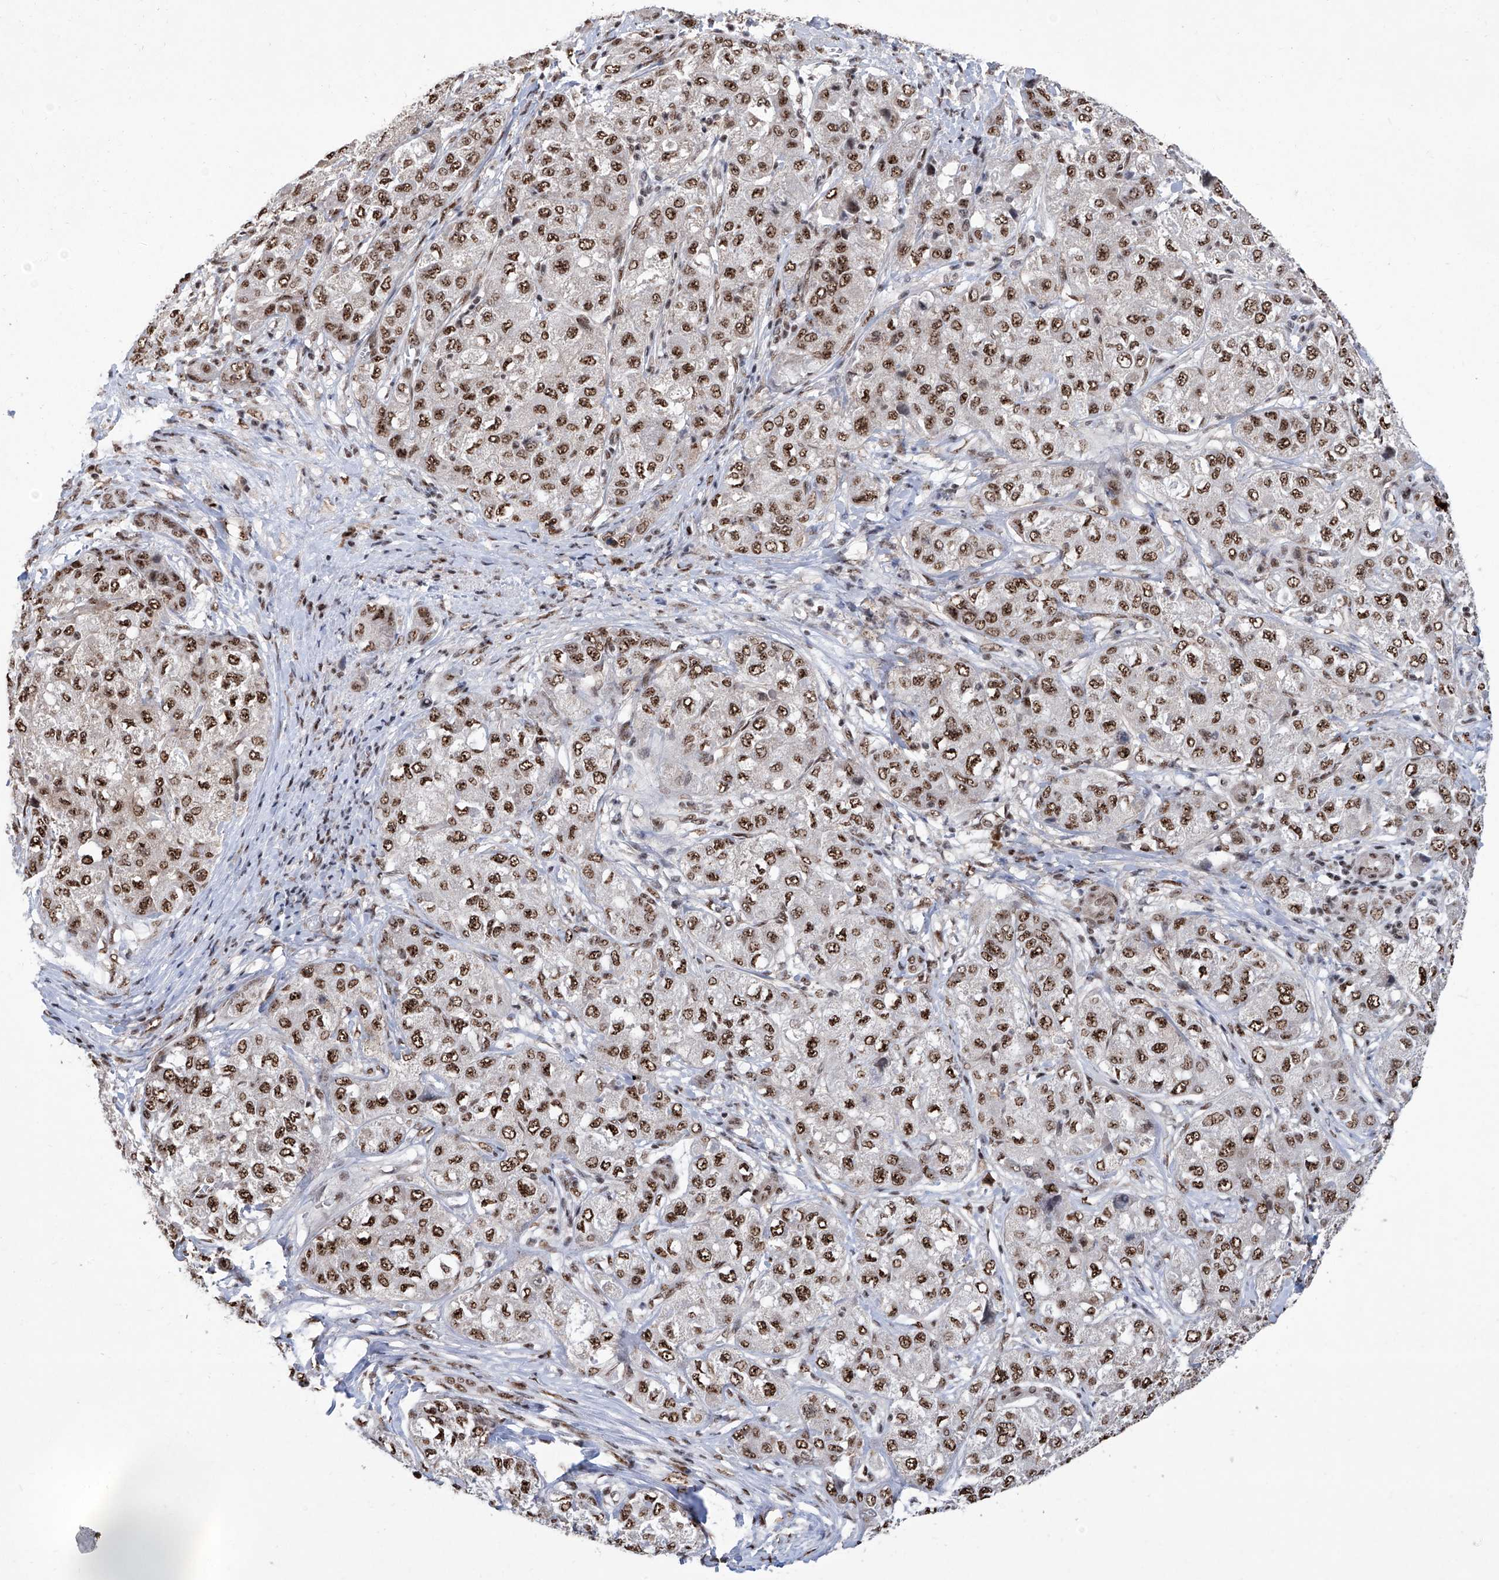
{"staining": {"intensity": "strong", "quantity": ">75%", "location": "nuclear"}, "tissue": "liver cancer", "cell_type": "Tumor cells", "image_type": "cancer", "snomed": [{"axis": "morphology", "description": "Carcinoma, Hepatocellular, NOS"}, {"axis": "topography", "description": "Liver"}], "caption": "Human liver cancer stained for a protein (brown) reveals strong nuclear positive staining in approximately >75% of tumor cells.", "gene": "FBXL4", "patient": {"sex": "male", "age": 80}}